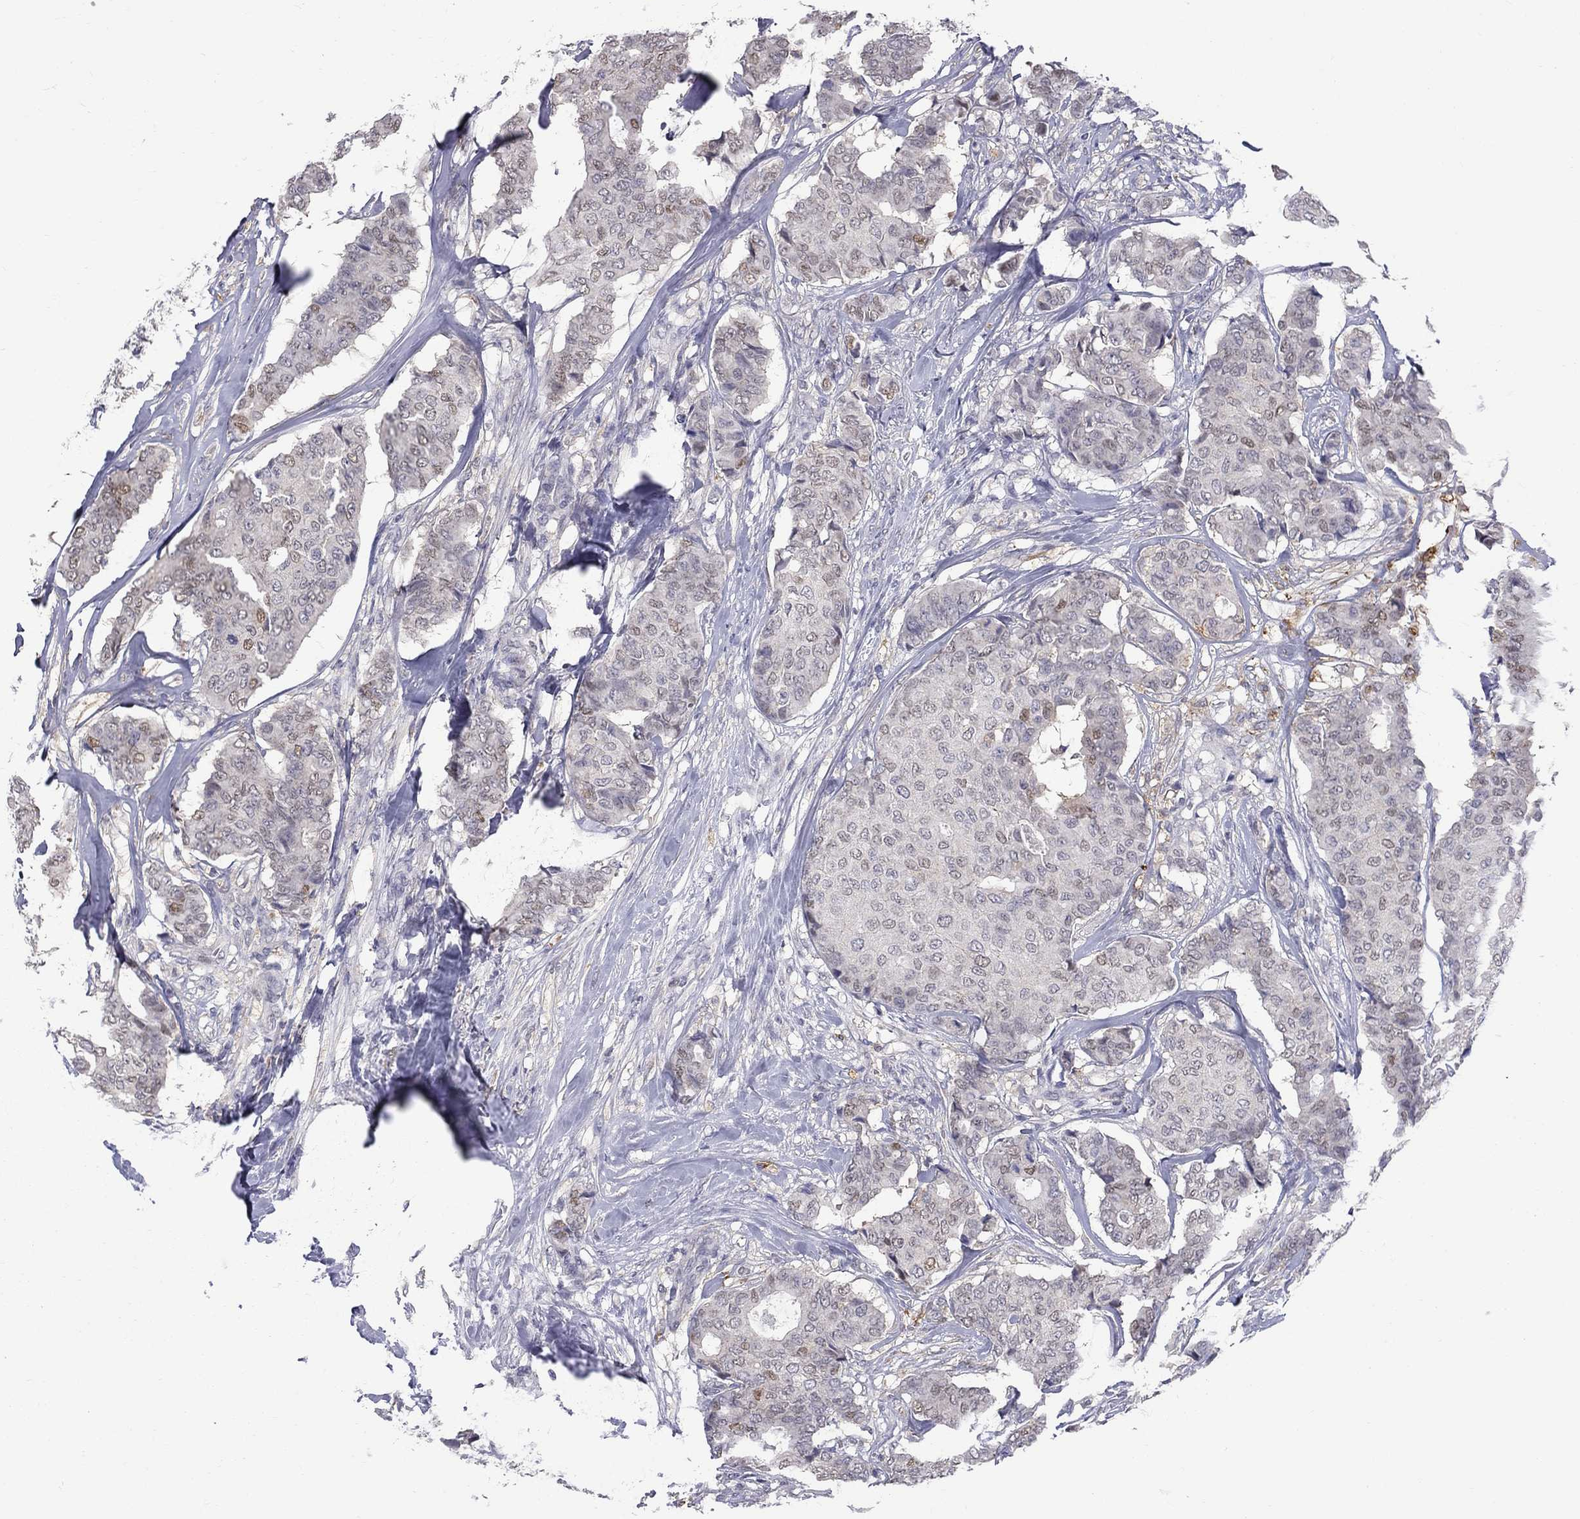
{"staining": {"intensity": "moderate", "quantity": "<25%", "location": "nuclear"}, "tissue": "breast cancer", "cell_type": "Tumor cells", "image_type": "cancer", "snomed": [{"axis": "morphology", "description": "Duct carcinoma"}, {"axis": "topography", "description": "Breast"}], "caption": "Immunohistochemistry (IHC) (DAB (3,3'-diaminobenzidine)) staining of breast intraductal carcinoma reveals moderate nuclear protein staining in about <25% of tumor cells.", "gene": "PCBP3", "patient": {"sex": "female", "age": 75}}